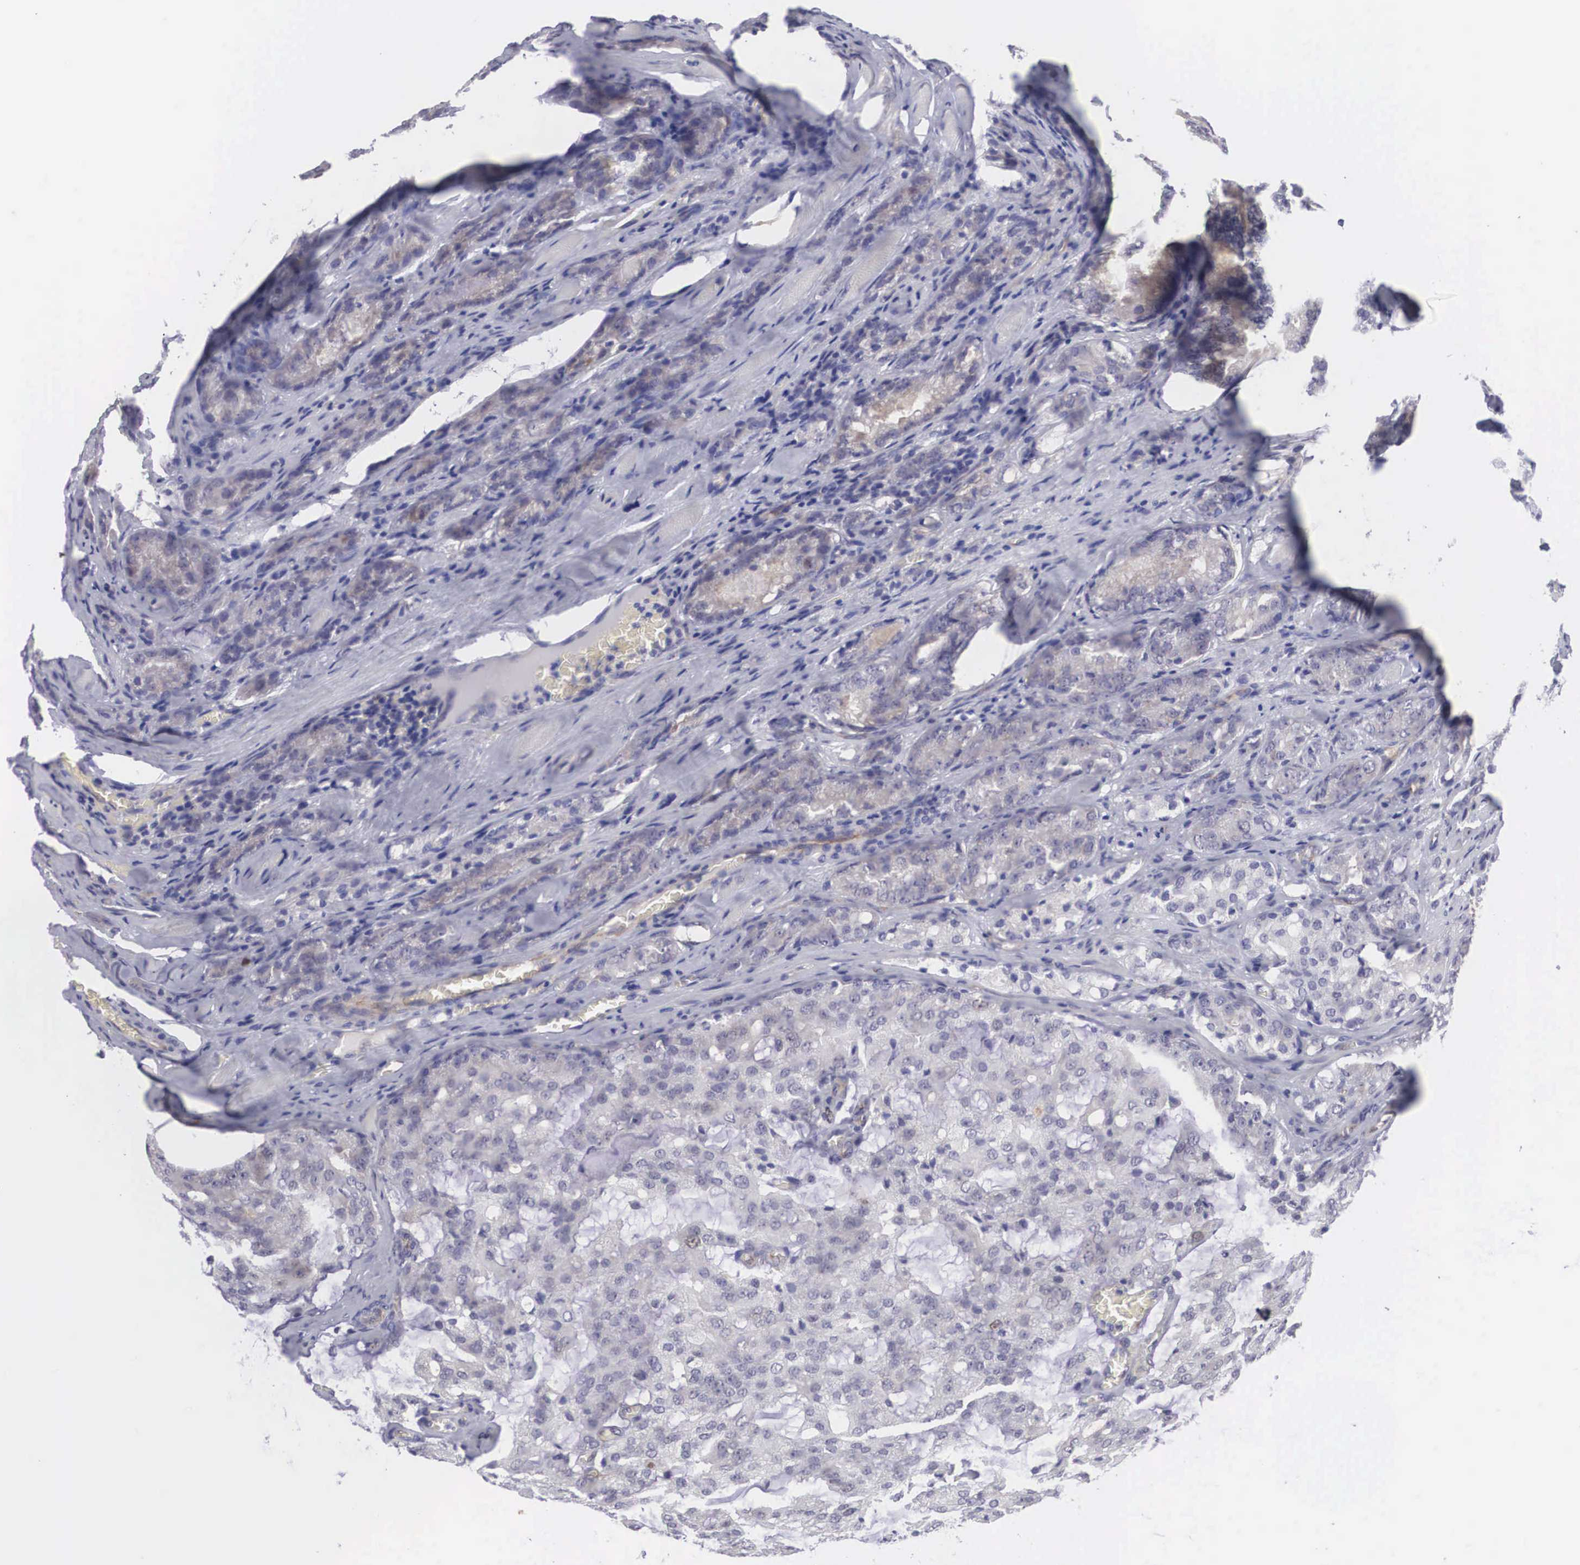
{"staining": {"intensity": "negative", "quantity": "none", "location": "none"}, "tissue": "prostate cancer", "cell_type": "Tumor cells", "image_type": "cancer", "snomed": [{"axis": "morphology", "description": "Adenocarcinoma, Medium grade"}, {"axis": "topography", "description": "Prostate"}], "caption": "Tumor cells show no significant protein positivity in prostate cancer.", "gene": "MAST4", "patient": {"sex": "male", "age": 60}}